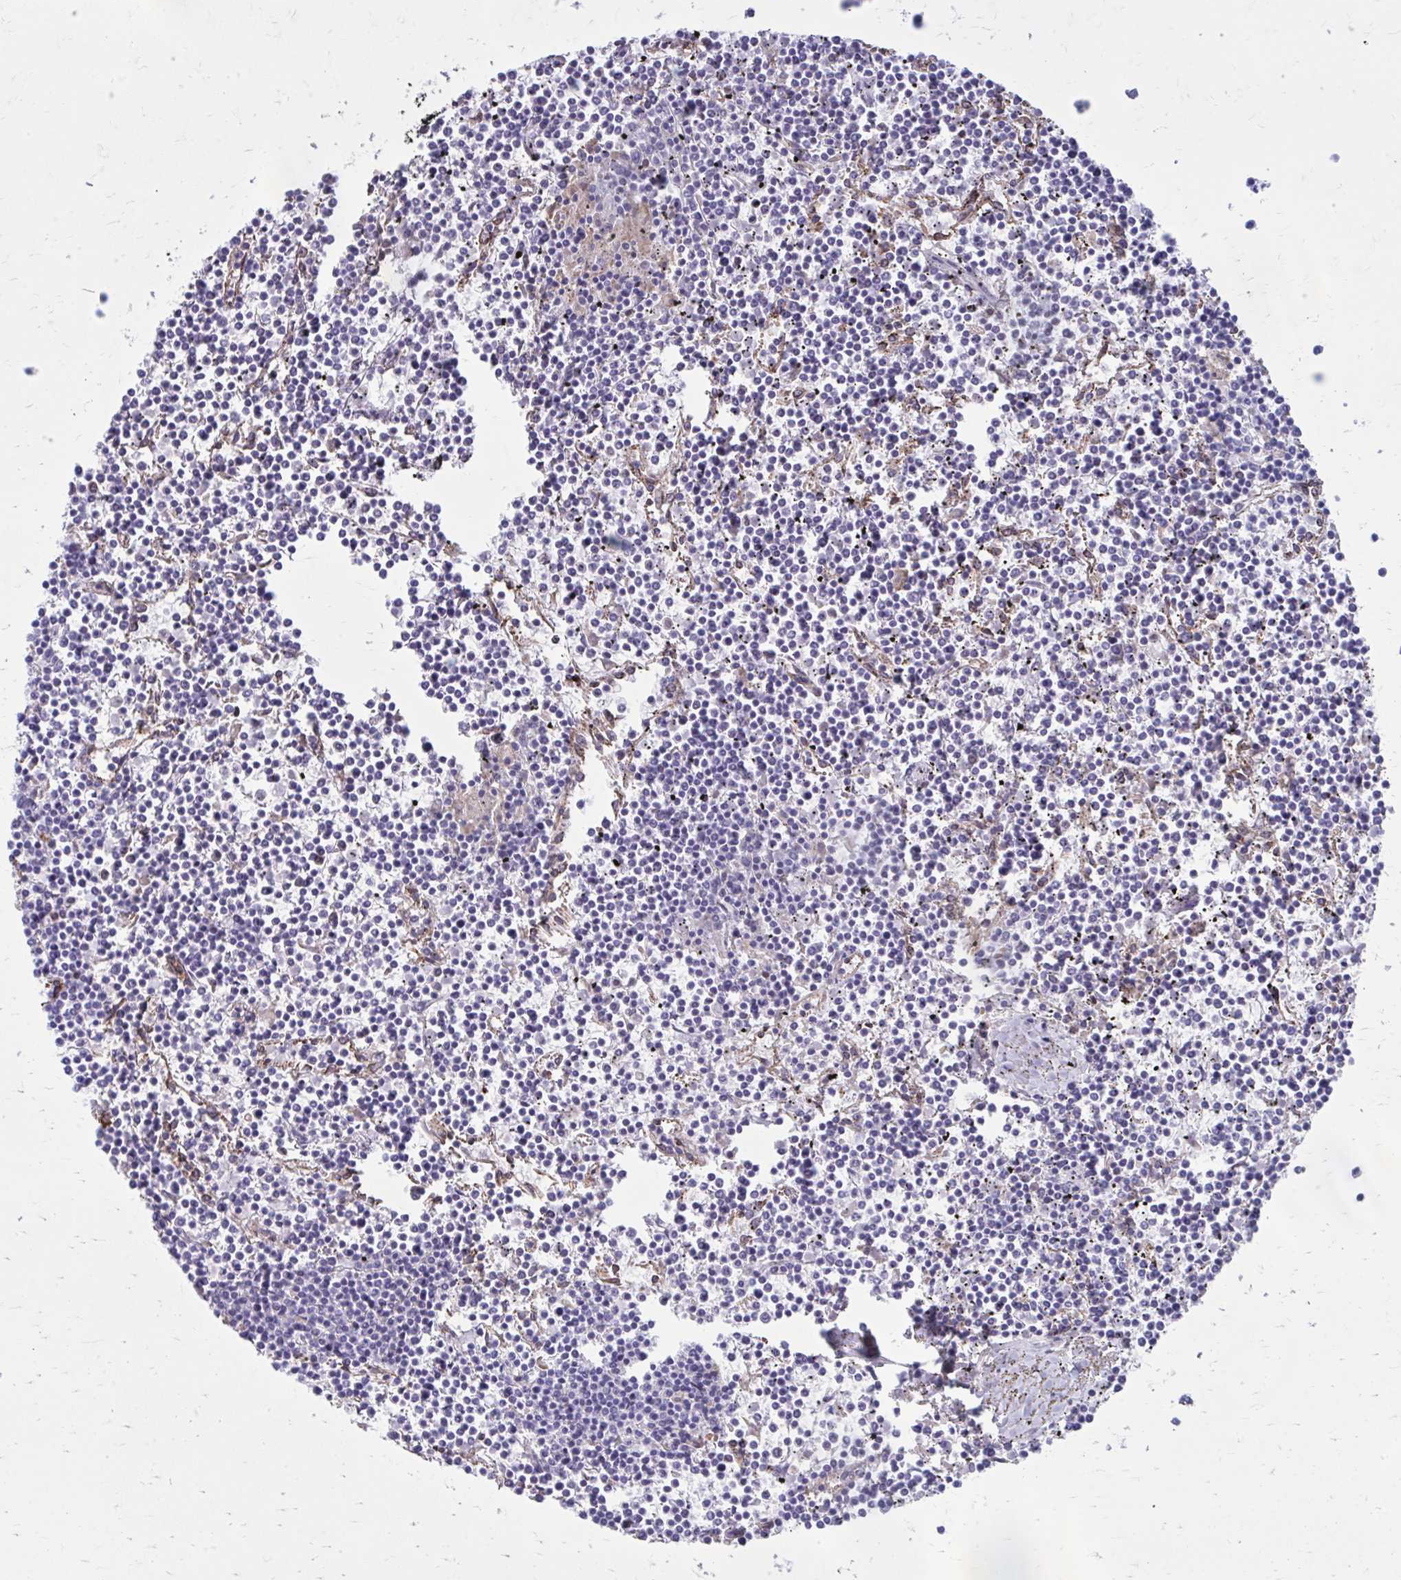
{"staining": {"intensity": "negative", "quantity": "none", "location": "none"}, "tissue": "lymphoma", "cell_type": "Tumor cells", "image_type": "cancer", "snomed": [{"axis": "morphology", "description": "Malignant lymphoma, non-Hodgkin's type, Low grade"}, {"axis": "topography", "description": "Spleen"}], "caption": "The immunohistochemistry (IHC) micrograph has no significant staining in tumor cells of lymphoma tissue.", "gene": "PROSER1", "patient": {"sex": "female", "age": 19}}